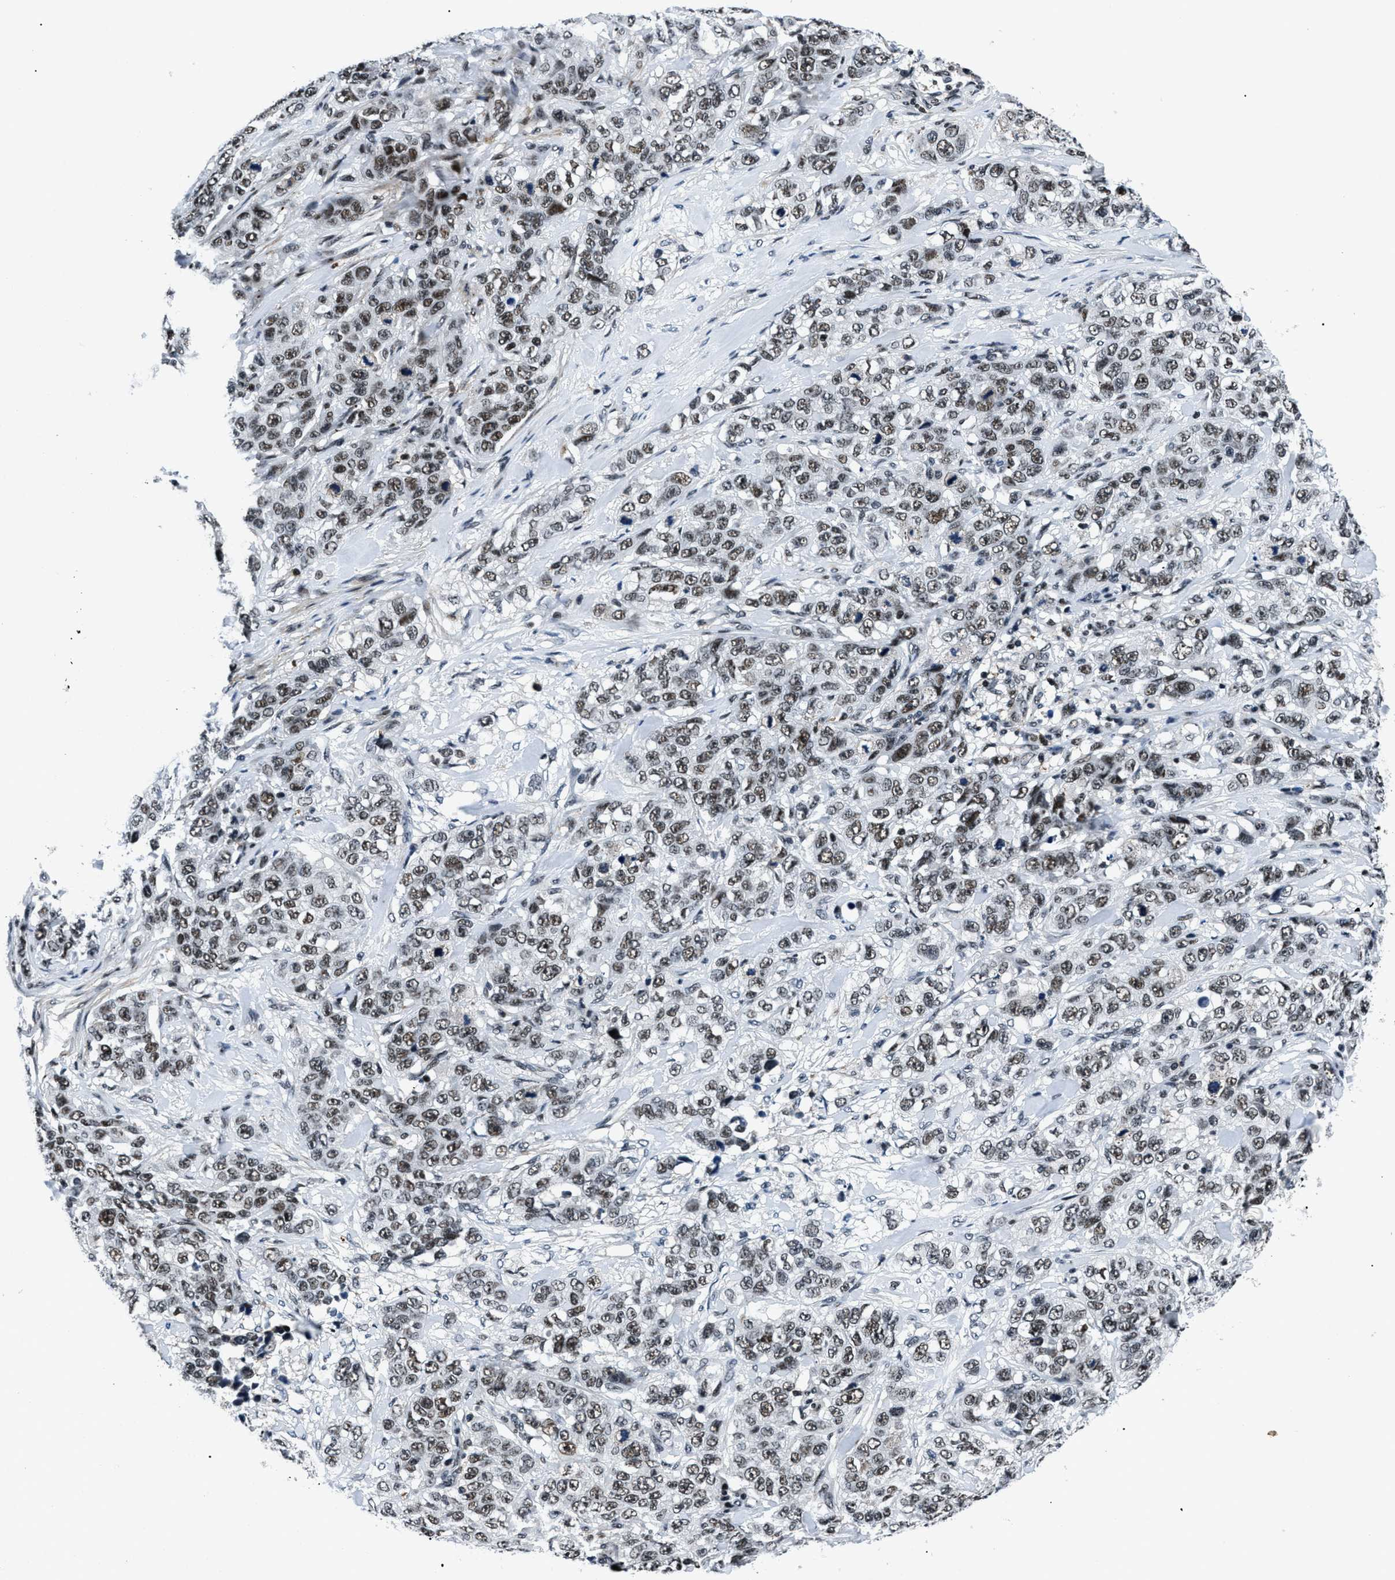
{"staining": {"intensity": "strong", "quantity": ">75%", "location": "nuclear"}, "tissue": "stomach cancer", "cell_type": "Tumor cells", "image_type": "cancer", "snomed": [{"axis": "morphology", "description": "Adenocarcinoma, NOS"}, {"axis": "topography", "description": "Stomach"}], "caption": "Brown immunohistochemical staining in human stomach adenocarcinoma shows strong nuclear expression in about >75% of tumor cells. The staining is performed using DAB brown chromogen to label protein expression. The nuclei are counter-stained blue using hematoxylin.", "gene": "SMARCB1", "patient": {"sex": "male", "age": 48}}